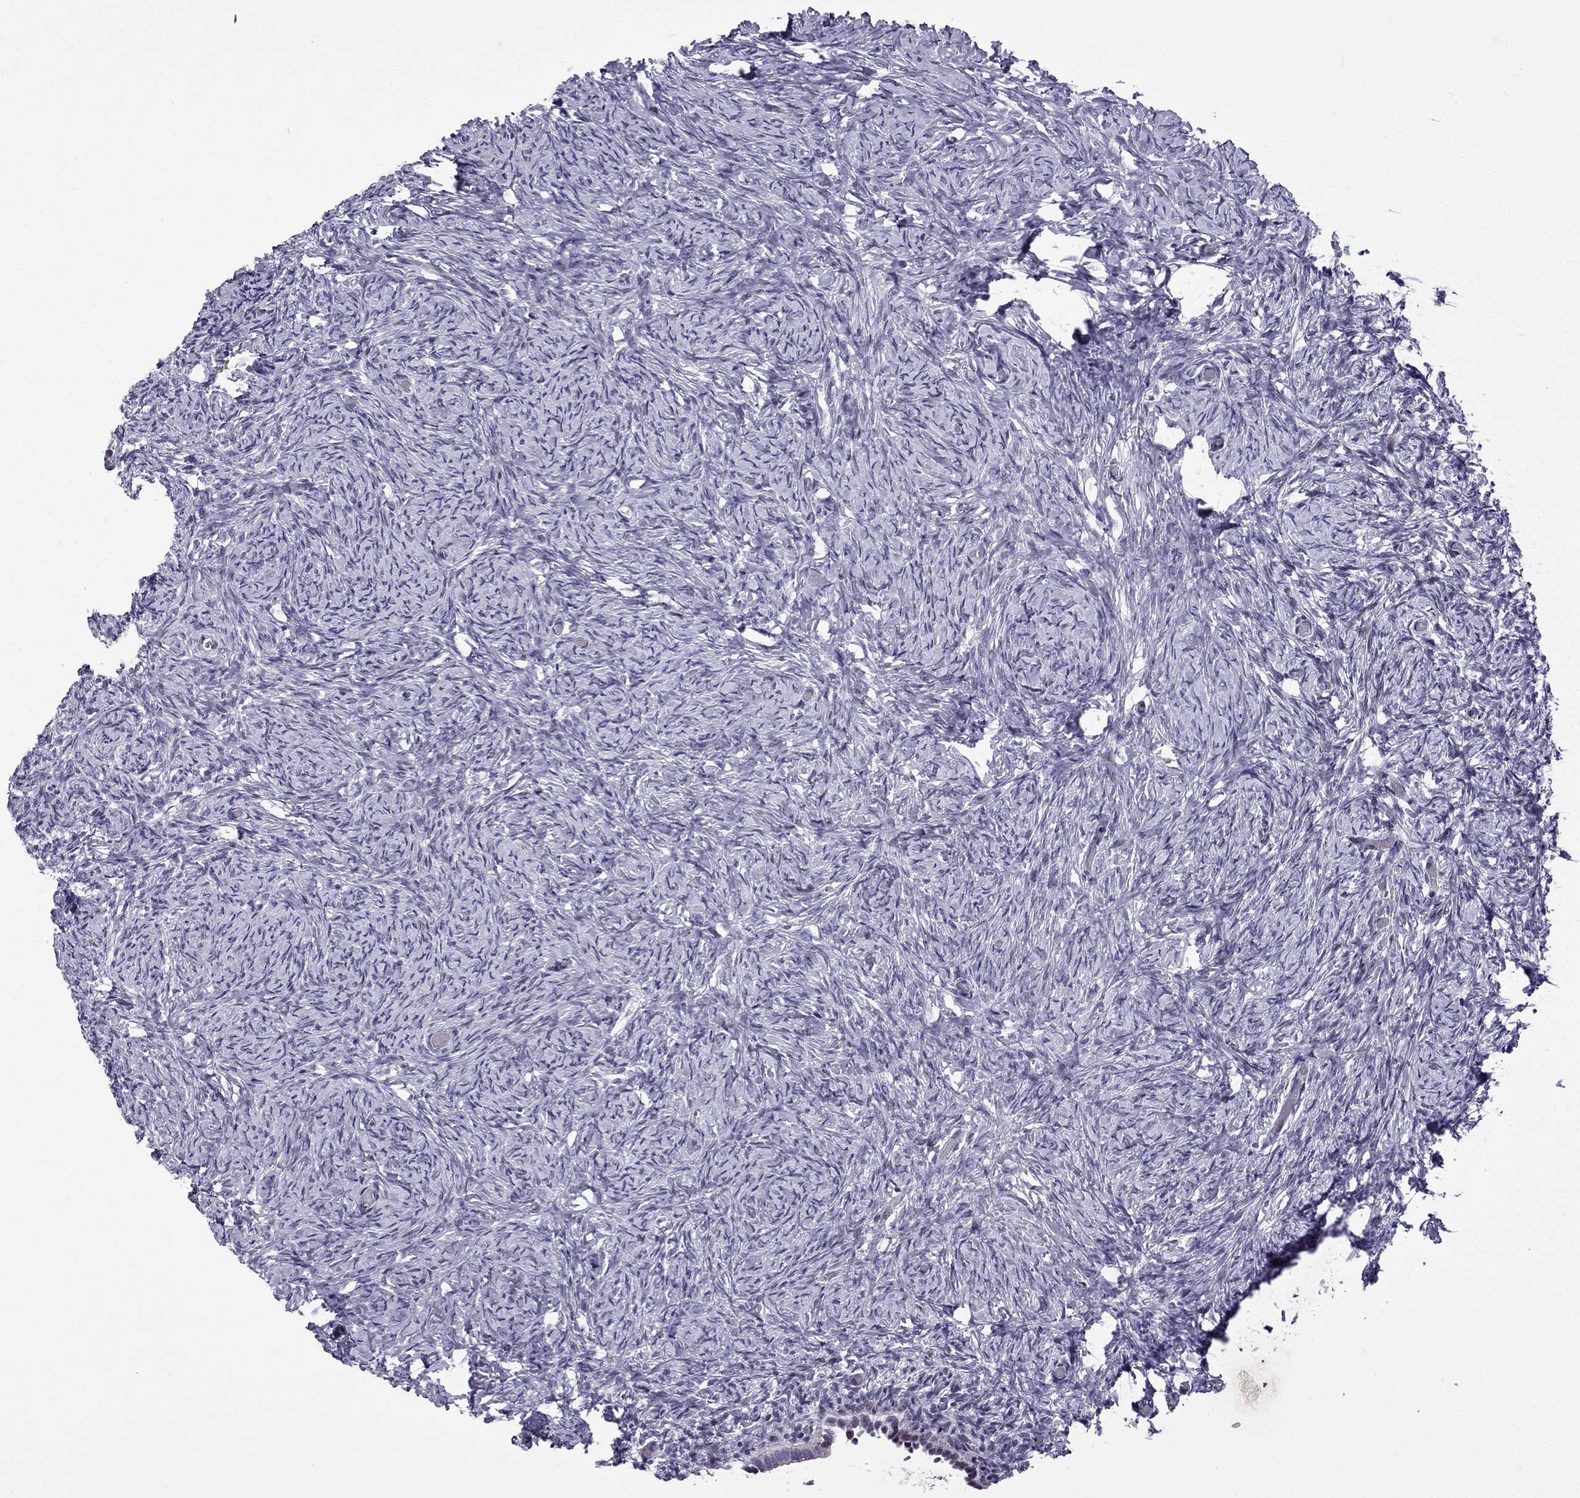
{"staining": {"intensity": "negative", "quantity": "none", "location": "none"}, "tissue": "ovary", "cell_type": "Follicle cells", "image_type": "normal", "snomed": [{"axis": "morphology", "description": "Normal tissue, NOS"}, {"axis": "topography", "description": "Ovary"}], "caption": "DAB (3,3'-diaminobenzidine) immunohistochemical staining of normal ovary shows no significant positivity in follicle cells.", "gene": "TTN", "patient": {"sex": "female", "age": 39}}